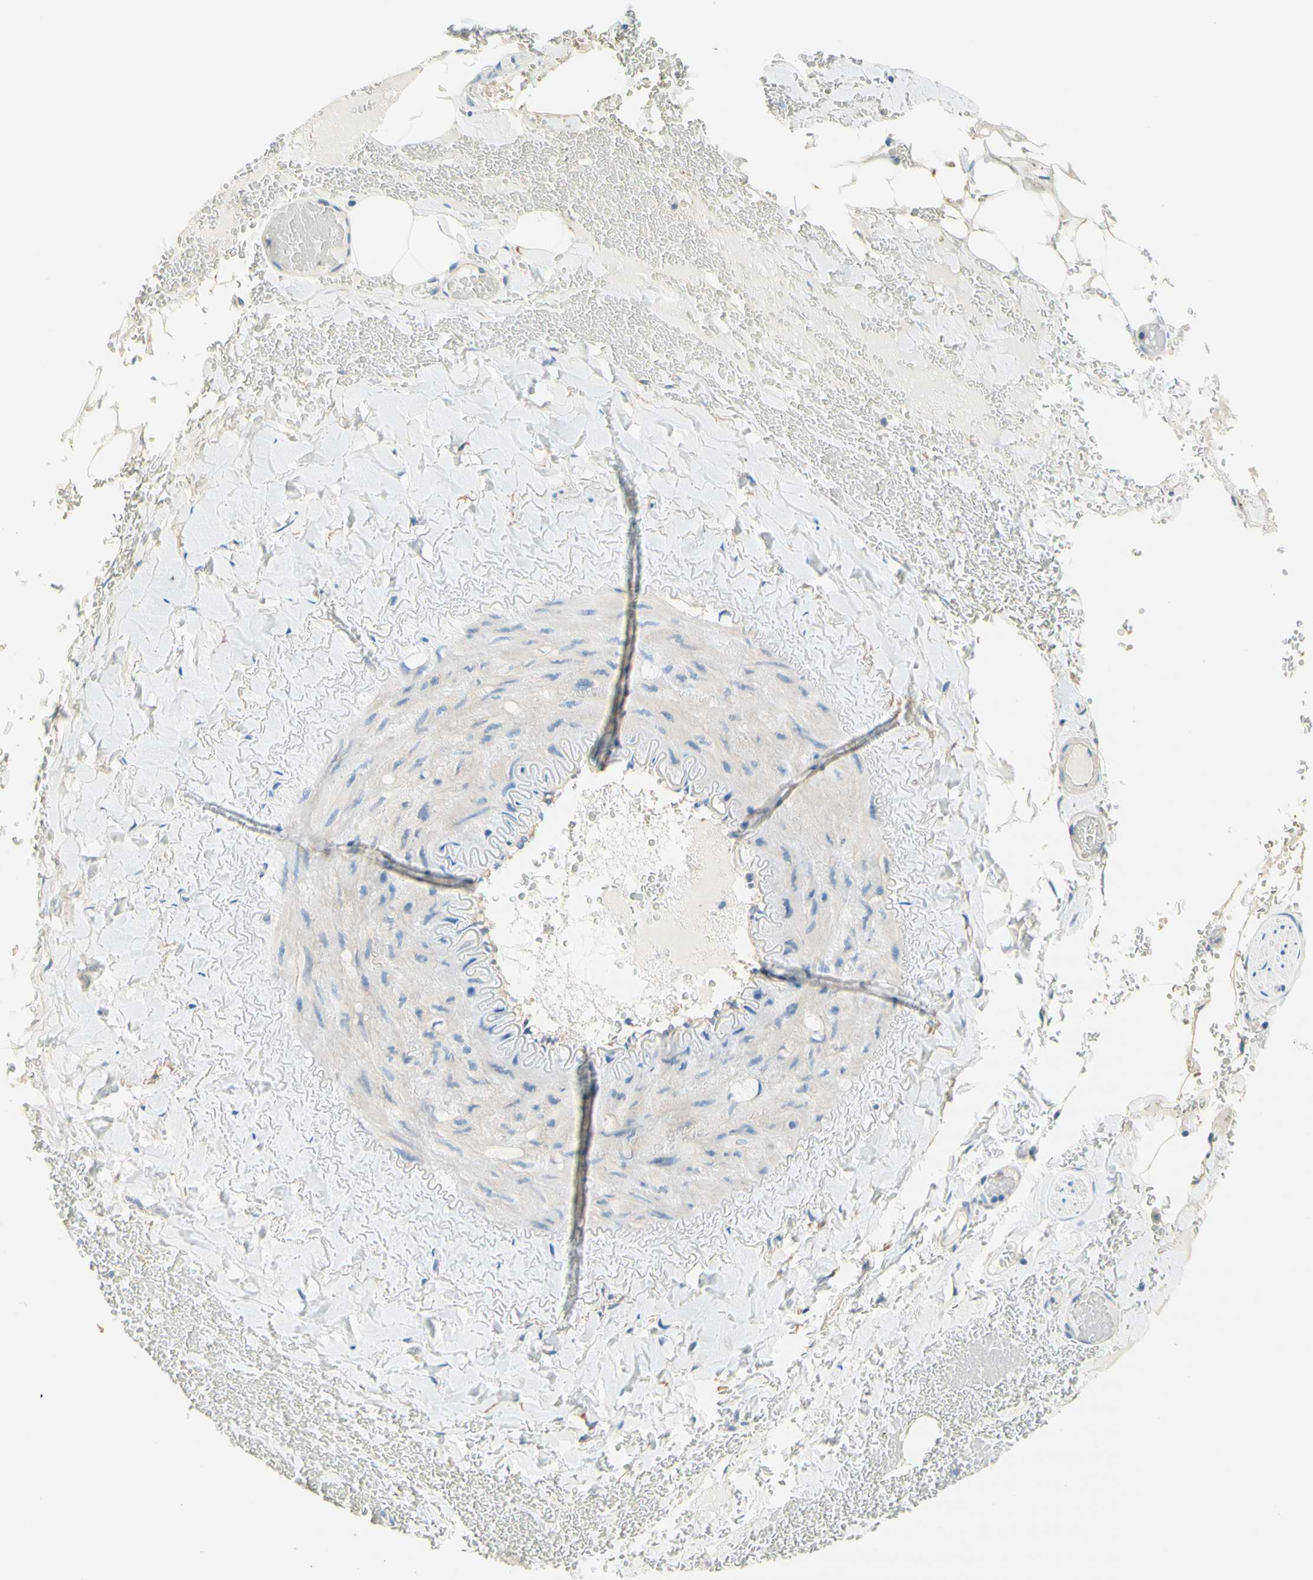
{"staining": {"intensity": "negative", "quantity": "none", "location": "none"}, "tissue": "adipose tissue", "cell_type": "Adipocytes", "image_type": "normal", "snomed": [{"axis": "morphology", "description": "Normal tissue, NOS"}, {"axis": "topography", "description": "Peripheral nerve tissue"}], "caption": "The image shows no significant positivity in adipocytes of adipose tissue.", "gene": "F3", "patient": {"sex": "male", "age": 70}}